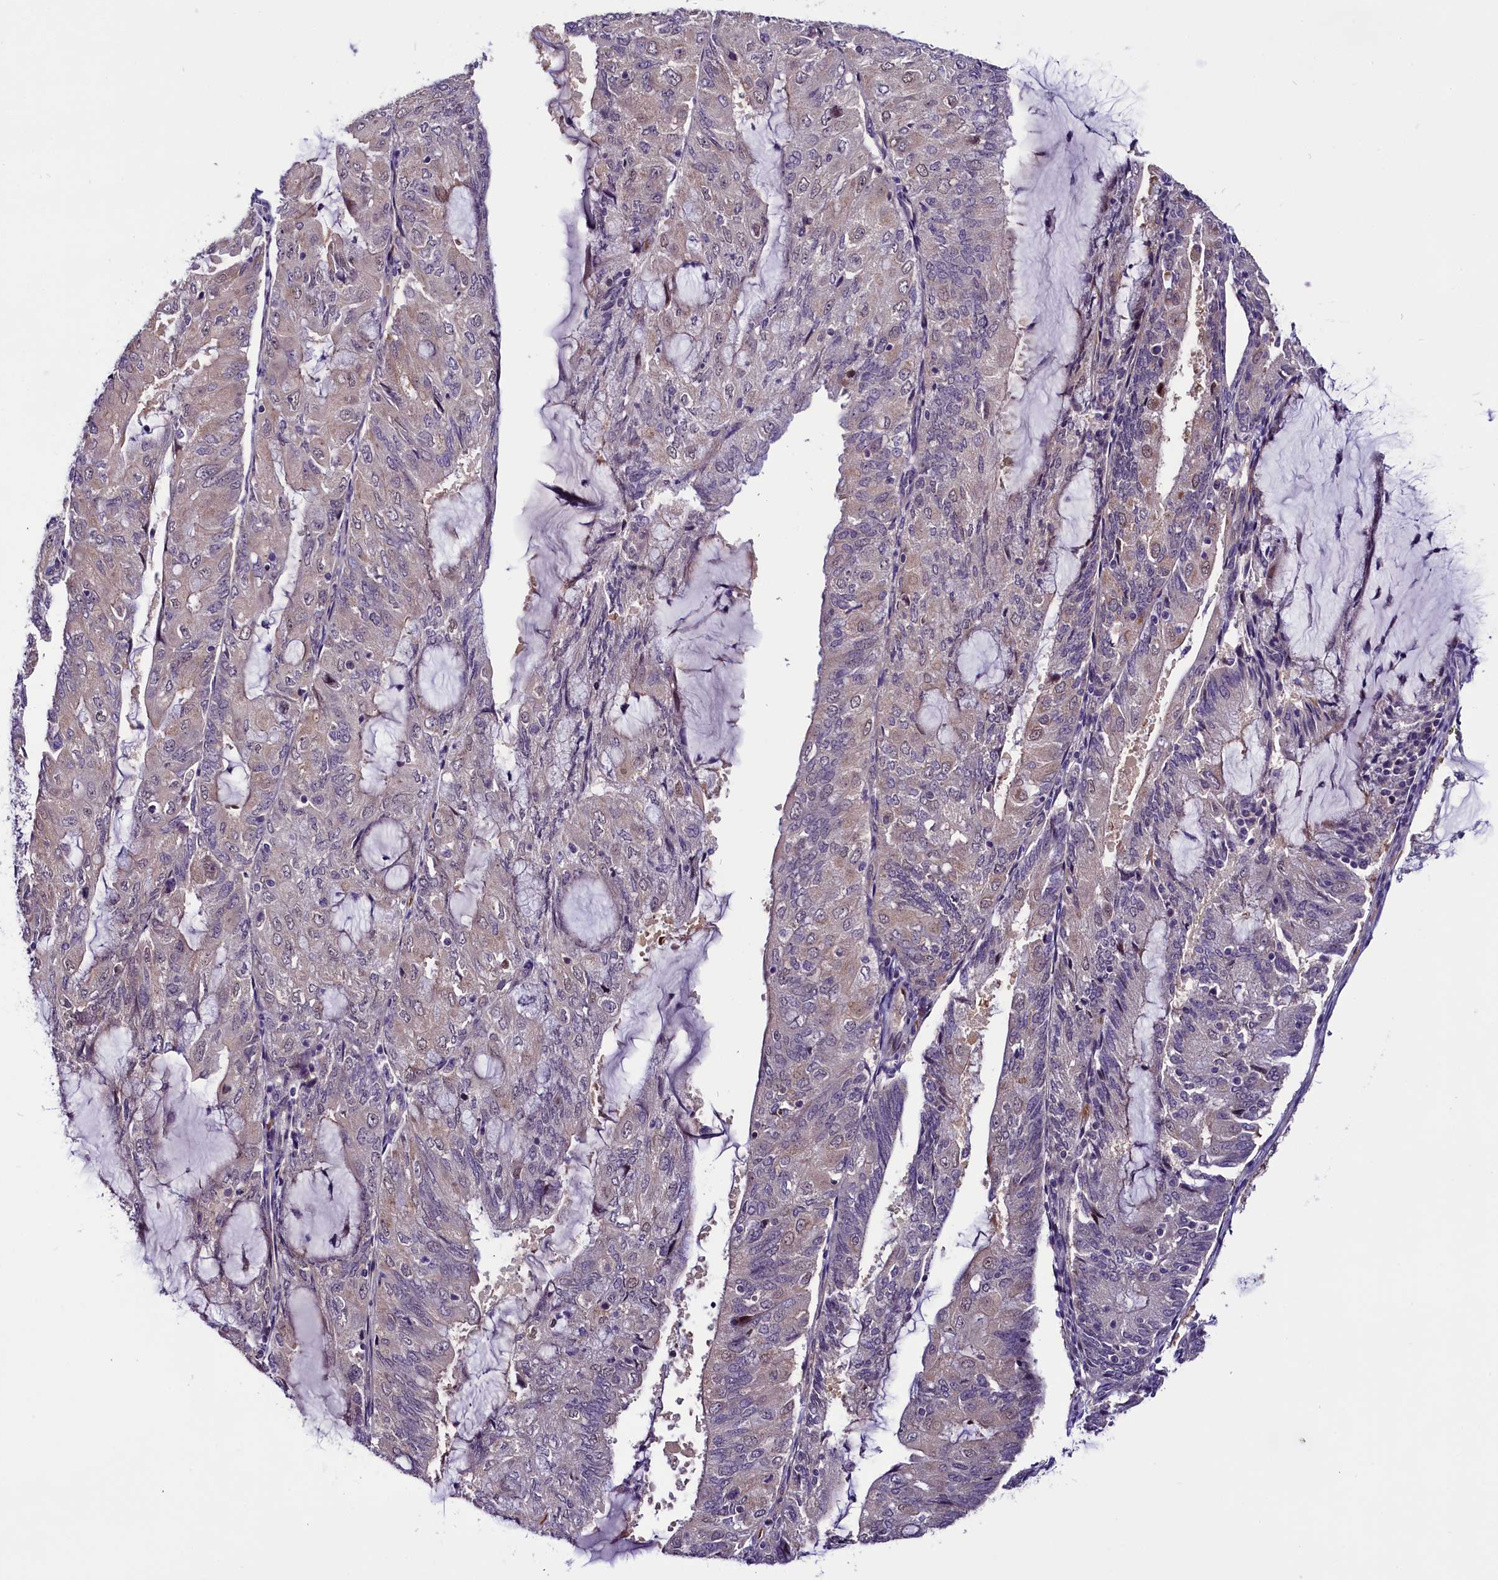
{"staining": {"intensity": "weak", "quantity": "<25%", "location": "cytoplasmic/membranous"}, "tissue": "endometrial cancer", "cell_type": "Tumor cells", "image_type": "cancer", "snomed": [{"axis": "morphology", "description": "Adenocarcinoma, NOS"}, {"axis": "topography", "description": "Endometrium"}], "caption": "IHC of human endometrial cancer shows no staining in tumor cells.", "gene": "C9orf40", "patient": {"sex": "female", "age": 81}}